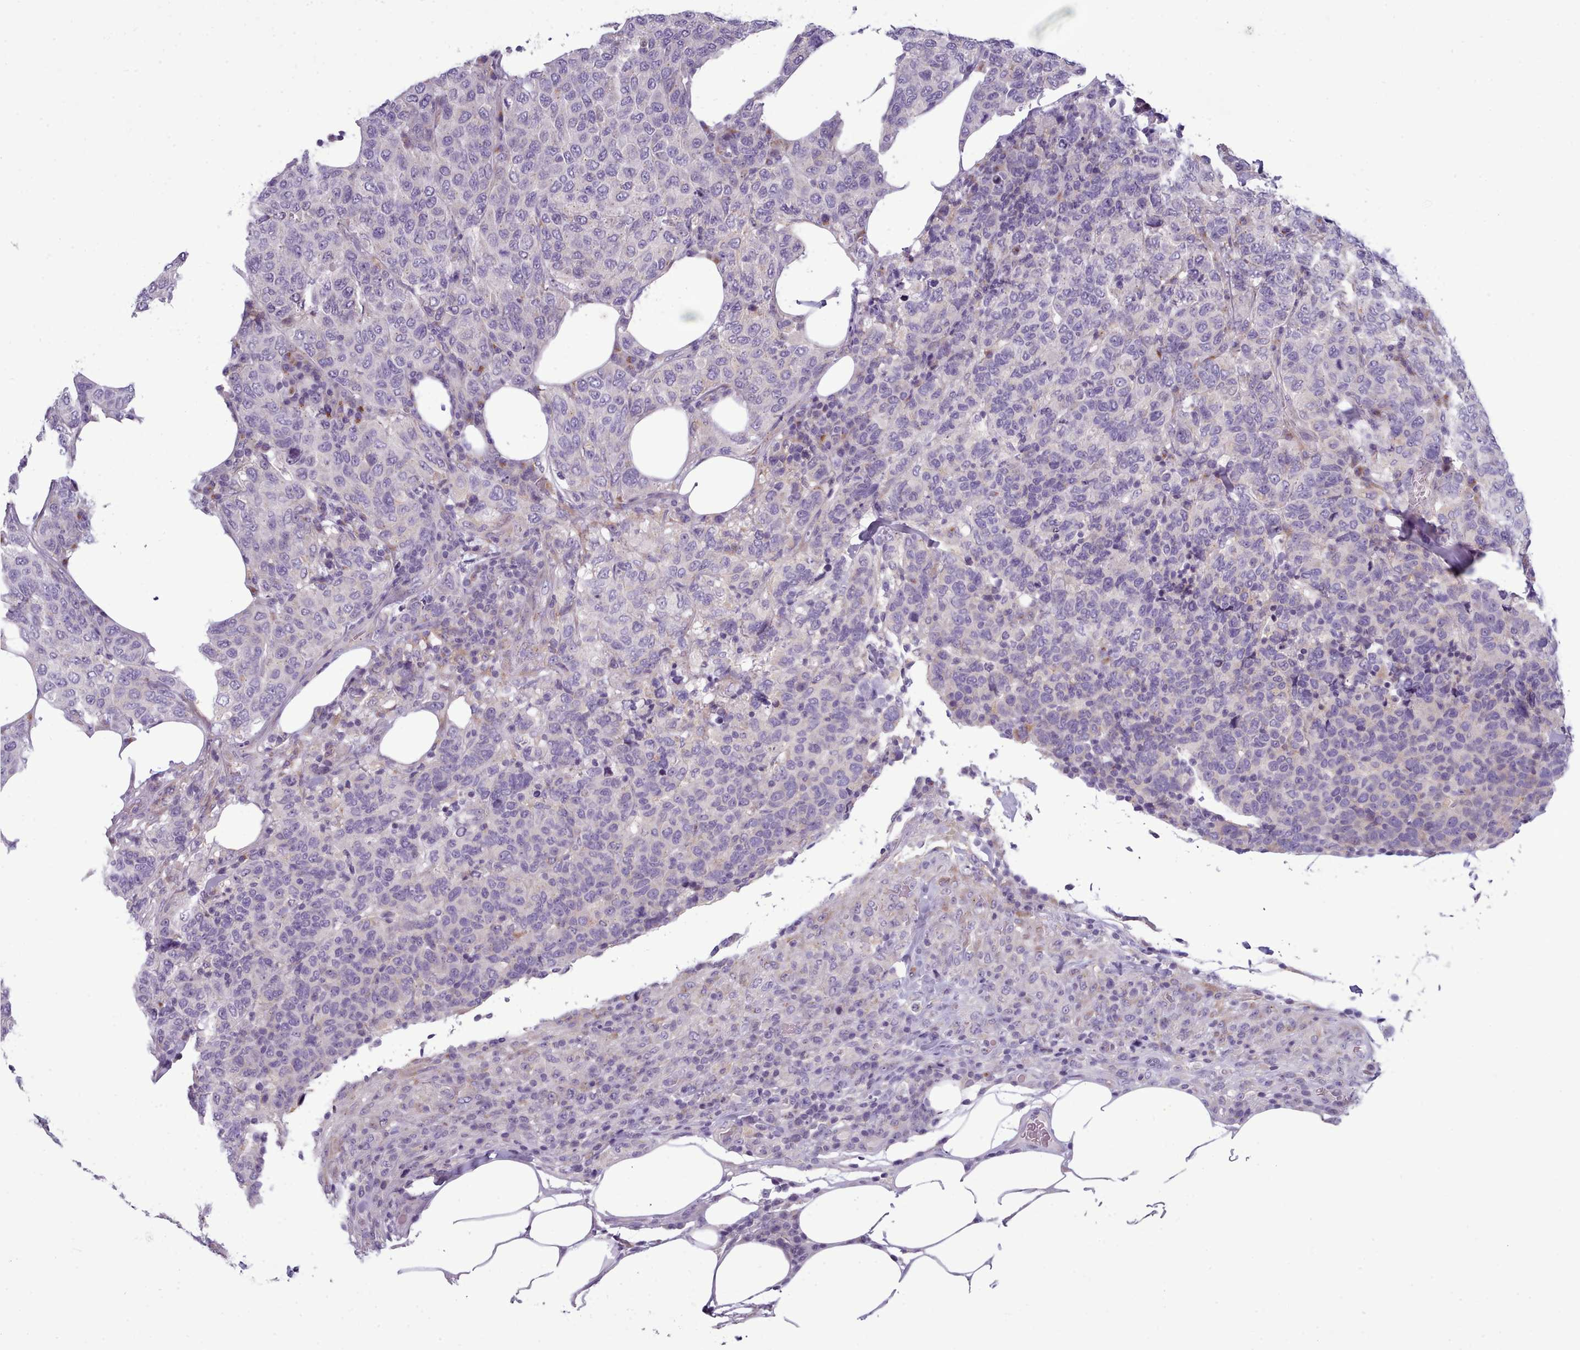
{"staining": {"intensity": "negative", "quantity": "none", "location": "none"}, "tissue": "breast cancer", "cell_type": "Tumor cells", "image_type": "cancer", "snomed": [{"axis": "morphology", "description": "Duct carcinoma"}, {"axis": "topography", "description": "Breast"}], "caption": "This is an IHC histopathology image of intraductal carcinoma (breast). There is no staining in tumor cells.", "gene": "MYRFL", "patient": {"sex": "female", "age": 55}}